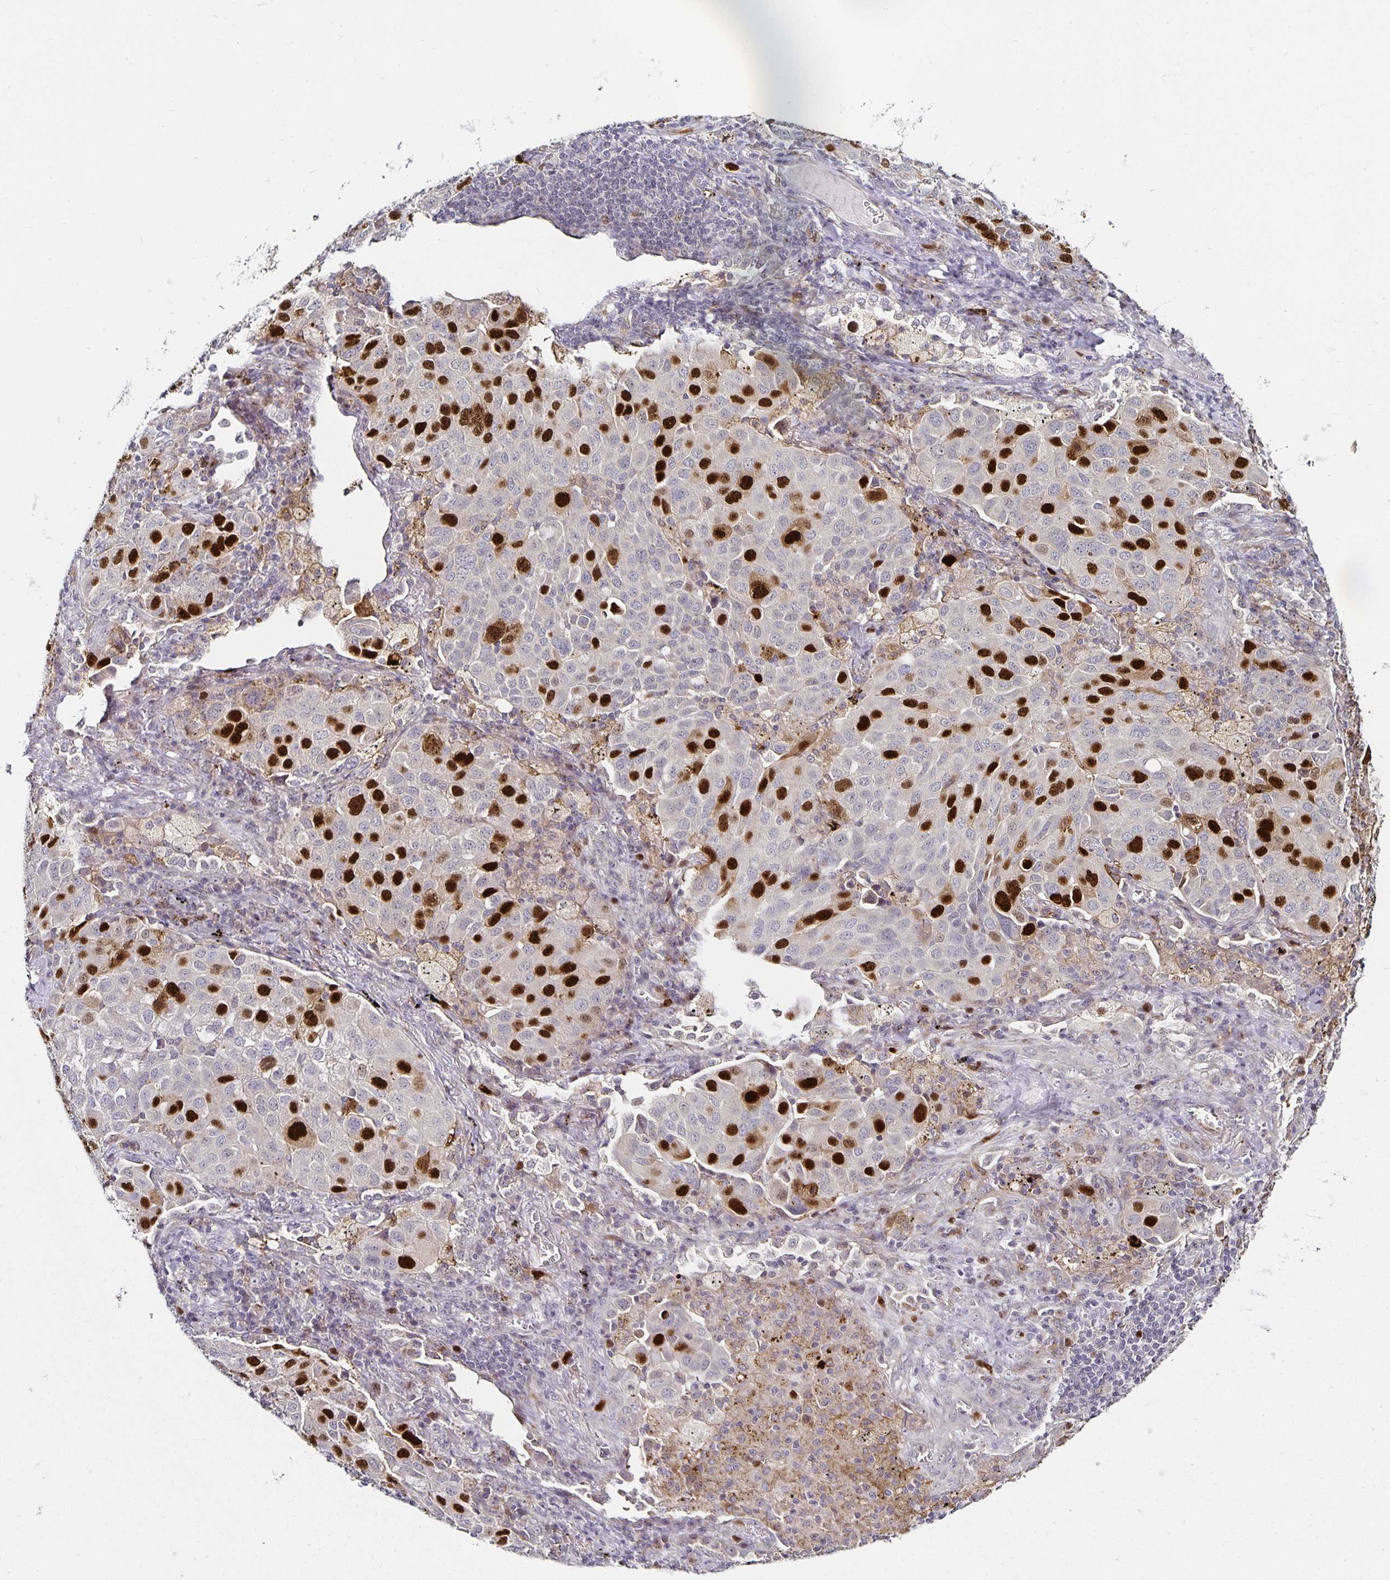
{"staining": {"intensity": "strong", "quantity": "25%-75%", "location": "nuclear"}, "tissue": "lung cancer", "cell_type": "Tumor cells", "image_type": "cancer", "snomed": [{"axis": "morphology", "description": "Adenocarcinoma, NOS"}, {"axis": "morphology", "description": "Adenocarcinoma, metastatic, NOS"}, {"axis": "topography", "description": "Lymph node"}, {"axis": "topography", "description": "Lung"}], "caption": "Strong nuclear protein expression is identified in about 25%-75% of tumor cells in metastatic adenocarcinoma (lung).", "gene": "ANLN", "patient": {"sex": "female", "age": 65}}